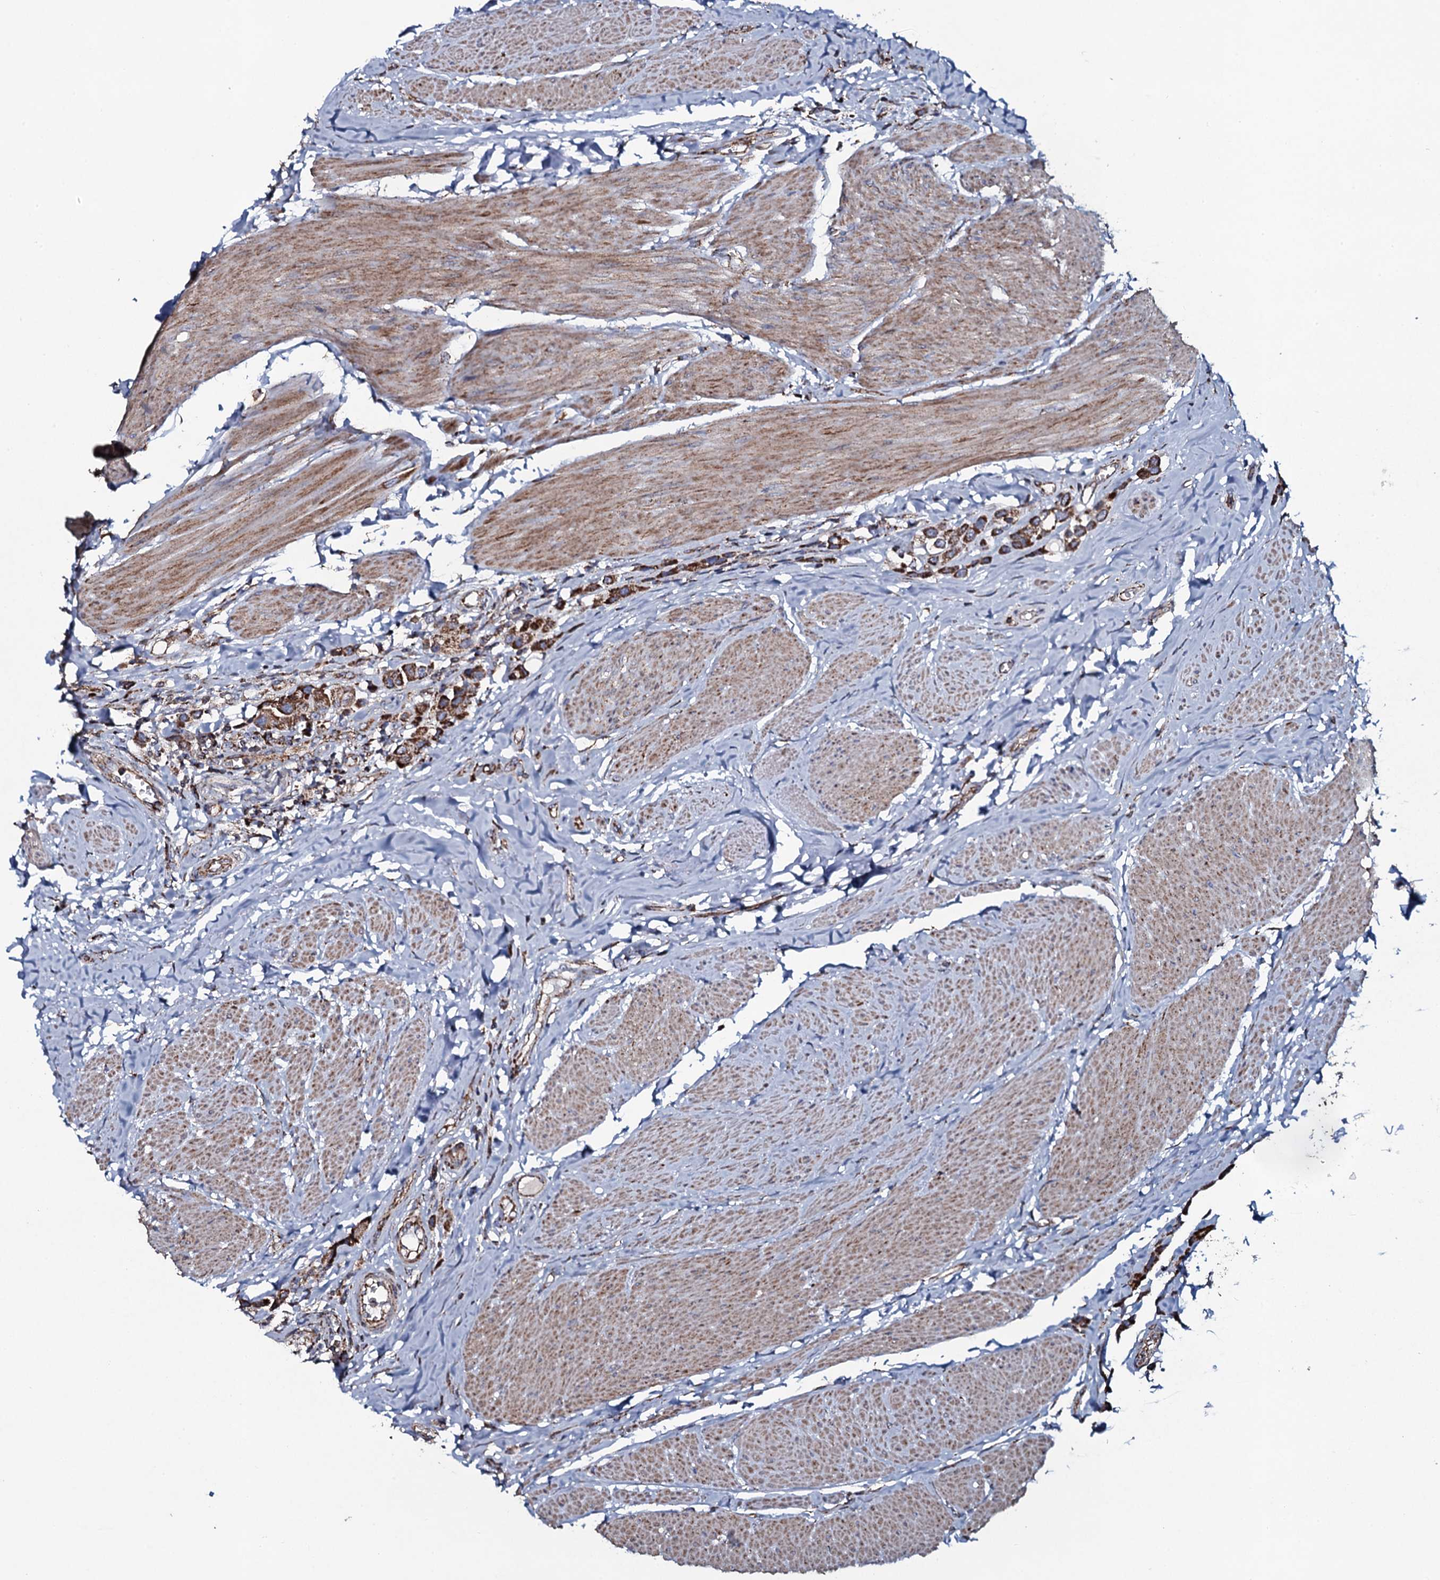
{"staining": {"intensity": "strong", "quantity": ">75%", "location": "cytoplasmic/membranous"}, "tissue": "urothelial cancer", "cell_type": "Tumor cells", "image_type": "cancer", "snomed": [{"axis": "morphology", "description": "Urothelial carcinoma, High grade"}, {"axis": "topography", "description": "Urinary bladder"}], "caption": "Urothelial cancer stained with a brown dye displays strong cytoplasmic/membranous positive staining in approximately >75% of tumor cells.", "gene": "EVC2", "patient": {"sex": "male", "age": 50}}